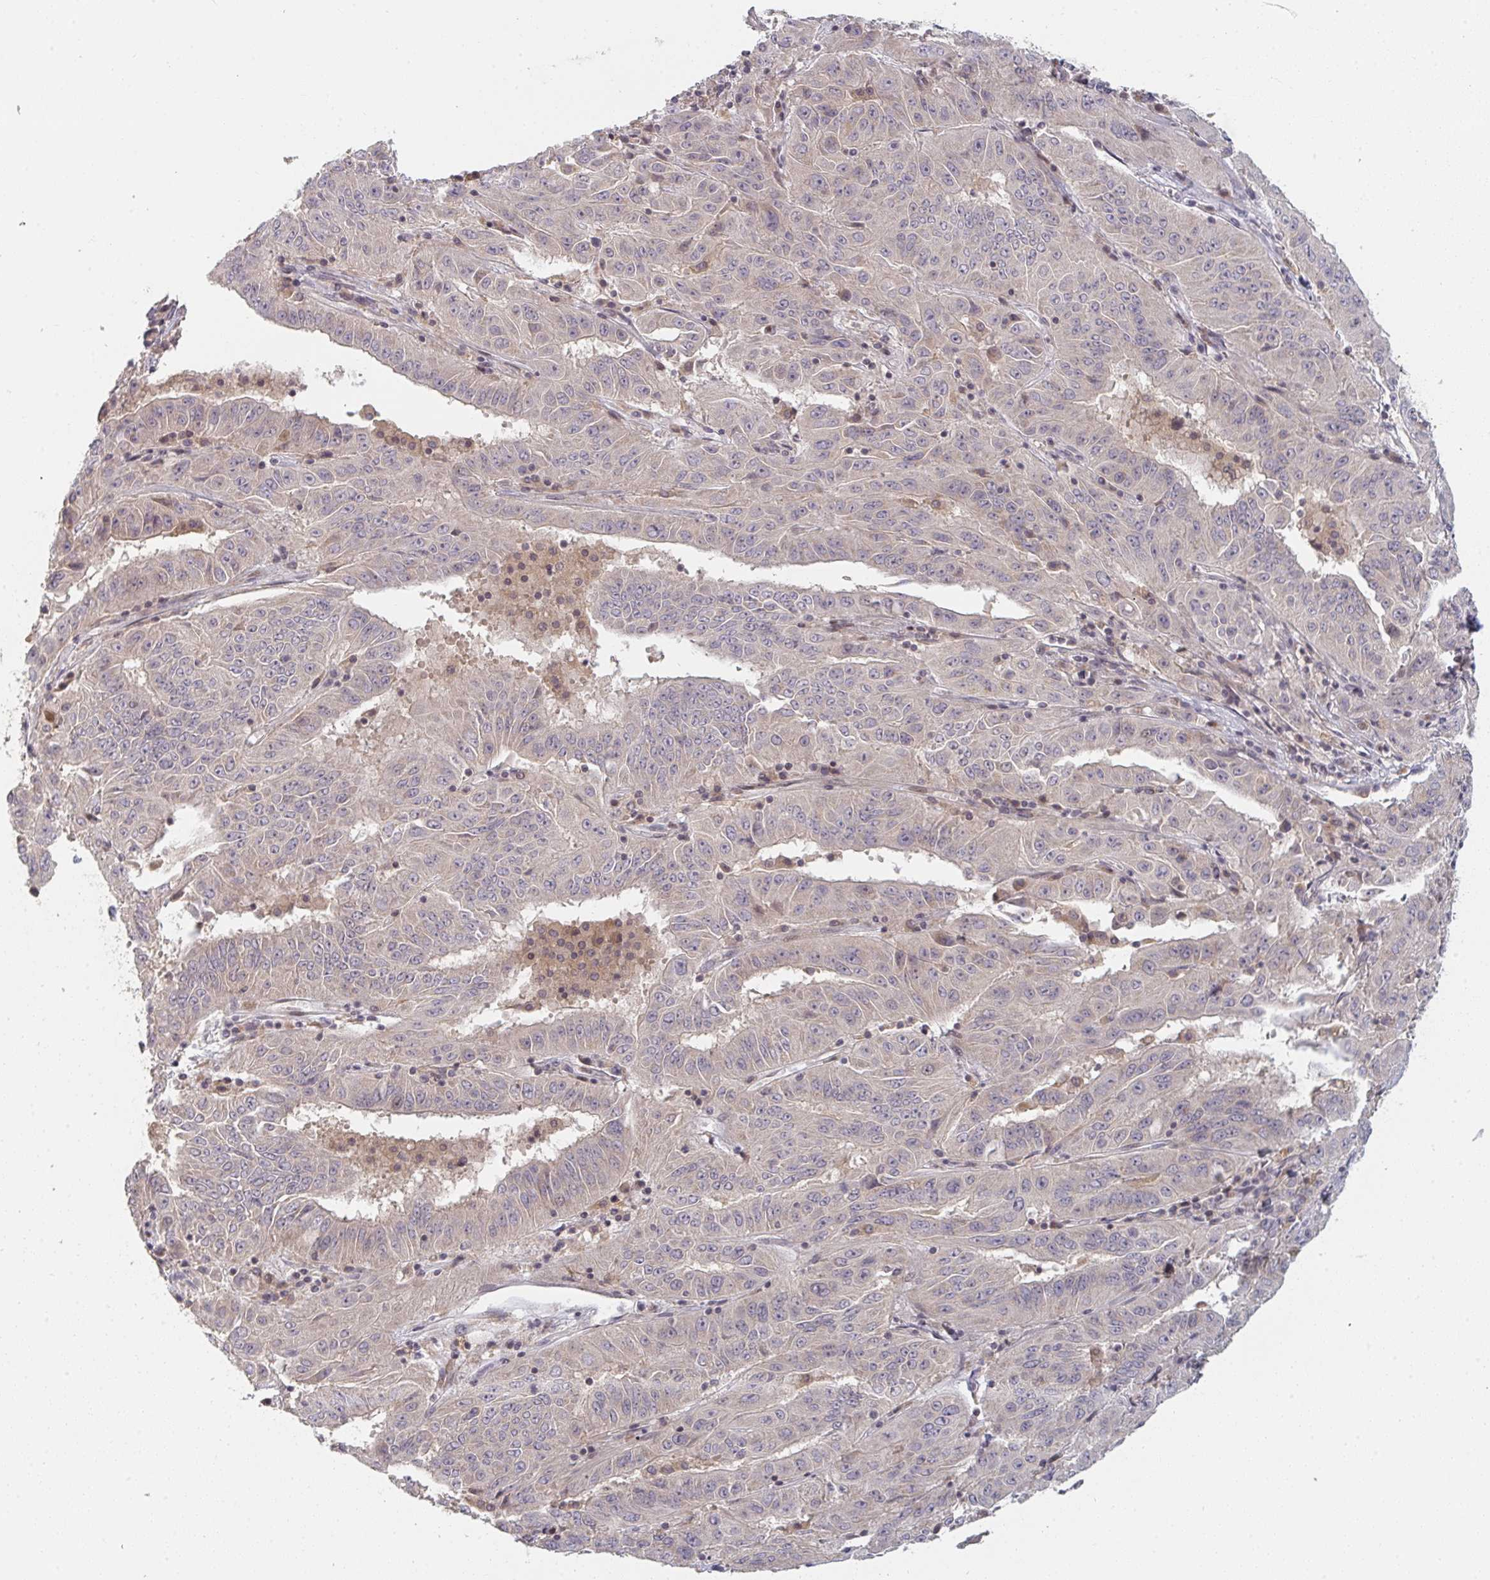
{"staining": {"intensity": "negative", "quantity": "none", "location": "none"}, "tissue": "pancreatic cancer", "cell_type": "Tumor cells", "image_type": "cancer", "snomed": [{"axis": "morphology", "description": "Adenocarcinoma, NOS"}, {"axis": "topography", "description": "Pancreas"}], "caption": "The image demonstrates no staining of tumor cells in pancreatic adenocarcinoma. (Brightfield microscopy of DAB immunohistochemistry at high magnification).", "gene": "DCST1", "patient": {"sex": "male", "age": 63}}